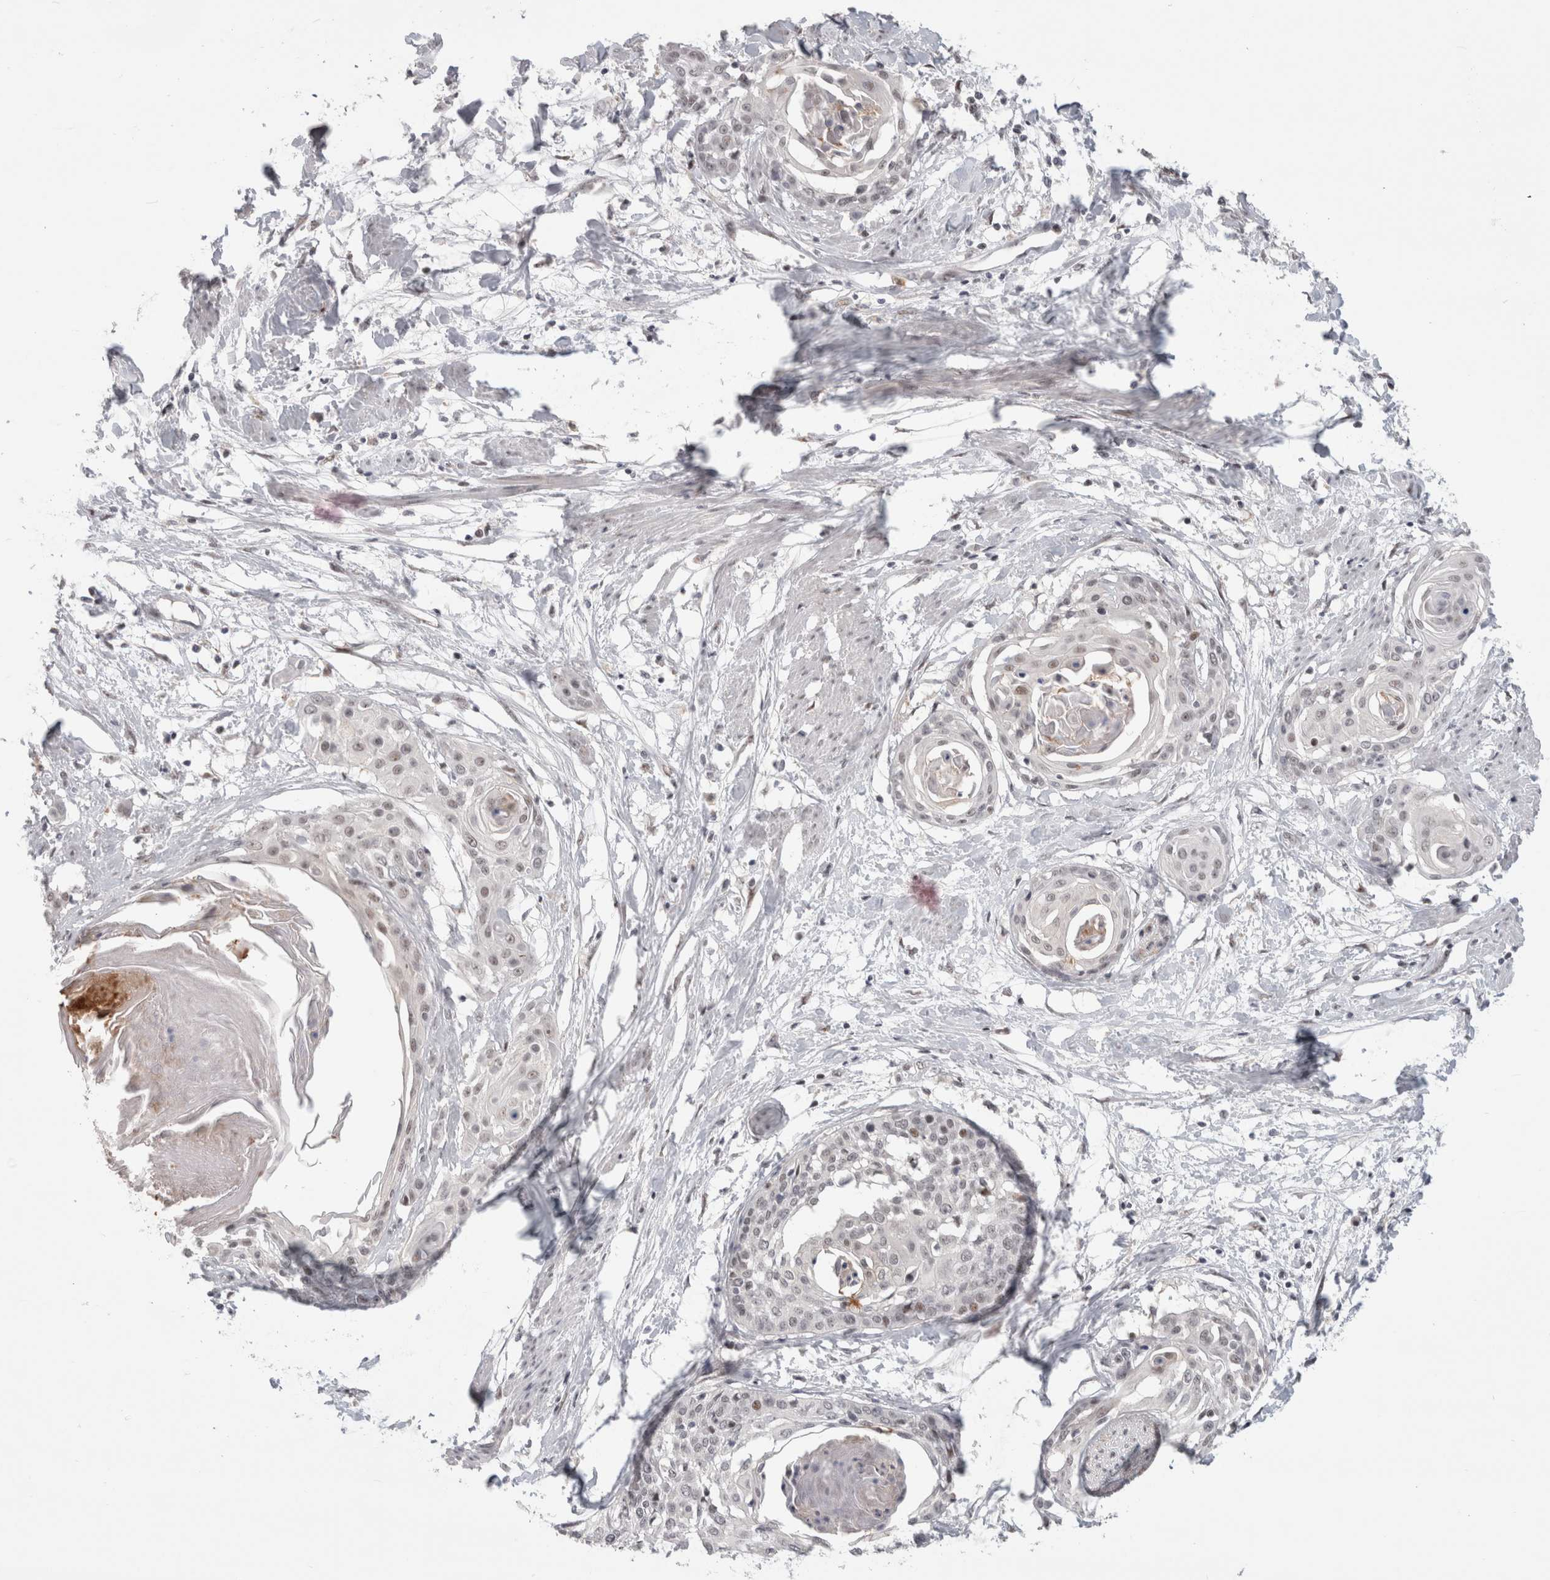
{"staining": {"intensity": "negative", "quantity": "none", "location": "none"}, "tissue": "cervical cancer", "cell_type": "Tumor cells", "image_type": "cancer", "snomed": [{"axis": "morphology", "description": "Squamous cell carcinoma, NOS"}, {"axis": "topography", "description": "Cervix"}], "caption": "Tumor cells show no significant expression in cervical cancer. The staining is performed using DAB (3,3'-diaminobenzidine) brown chromogen with nuclei counter-stained in using hematoxylin.", "gene": "SENP6", "patient": {"sex": "female", "age": 57}}